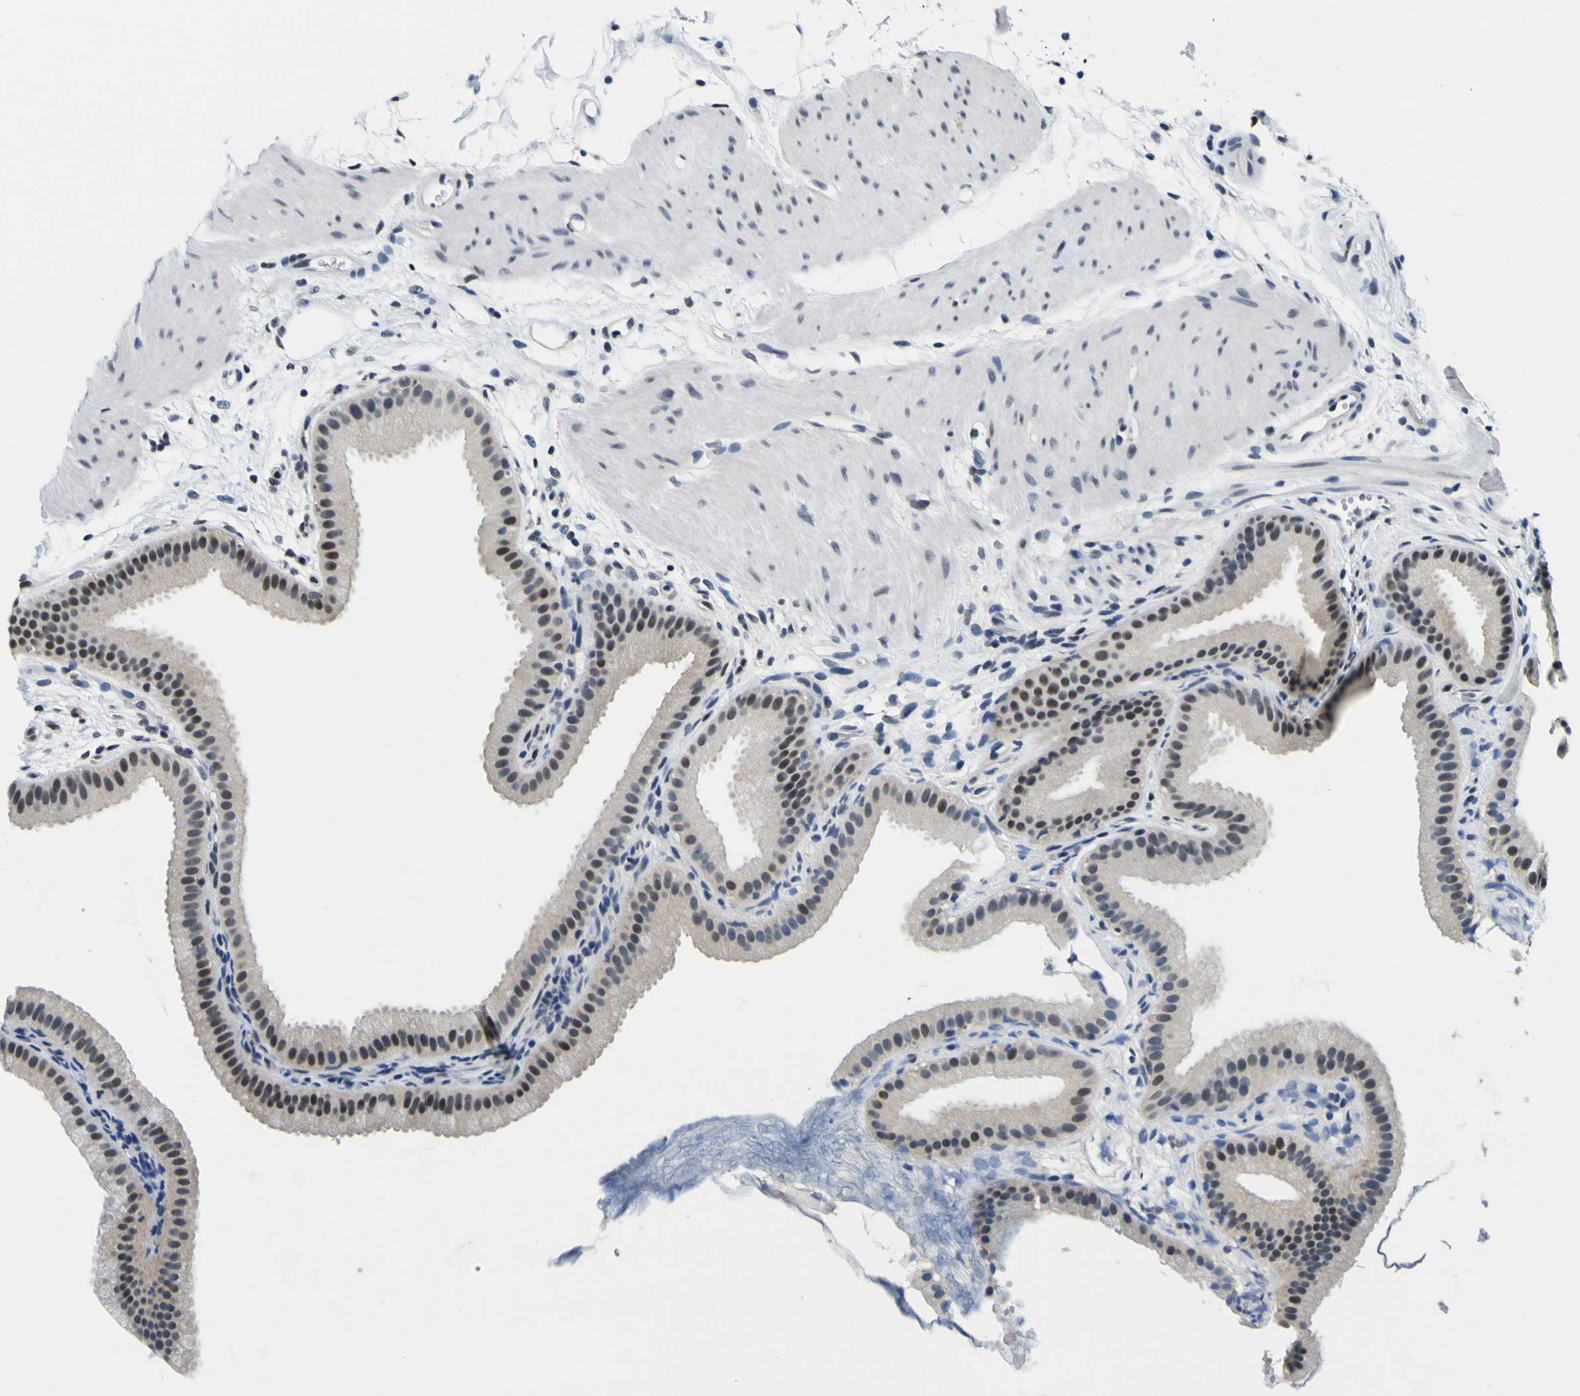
{"staining": {"intensity": "moderate", "quantity": ">75%", "location": "nuclear"}, "tissue": "gallbladder", "cell_type": "Glandular cells", "image_type": "normal", "snomed": [{"axis": "morphology", "description": "Normal tissue, NOS"}, {"axis": "topography", "description": "Gallbladder"}], "caption": "Gallbladder stained for a protein (brown) exhibits moderate nuclear positive staining in approximately >75% of glandular cells.", "gene": "SP1", "patient": {"sex": "female", "age": 64}}